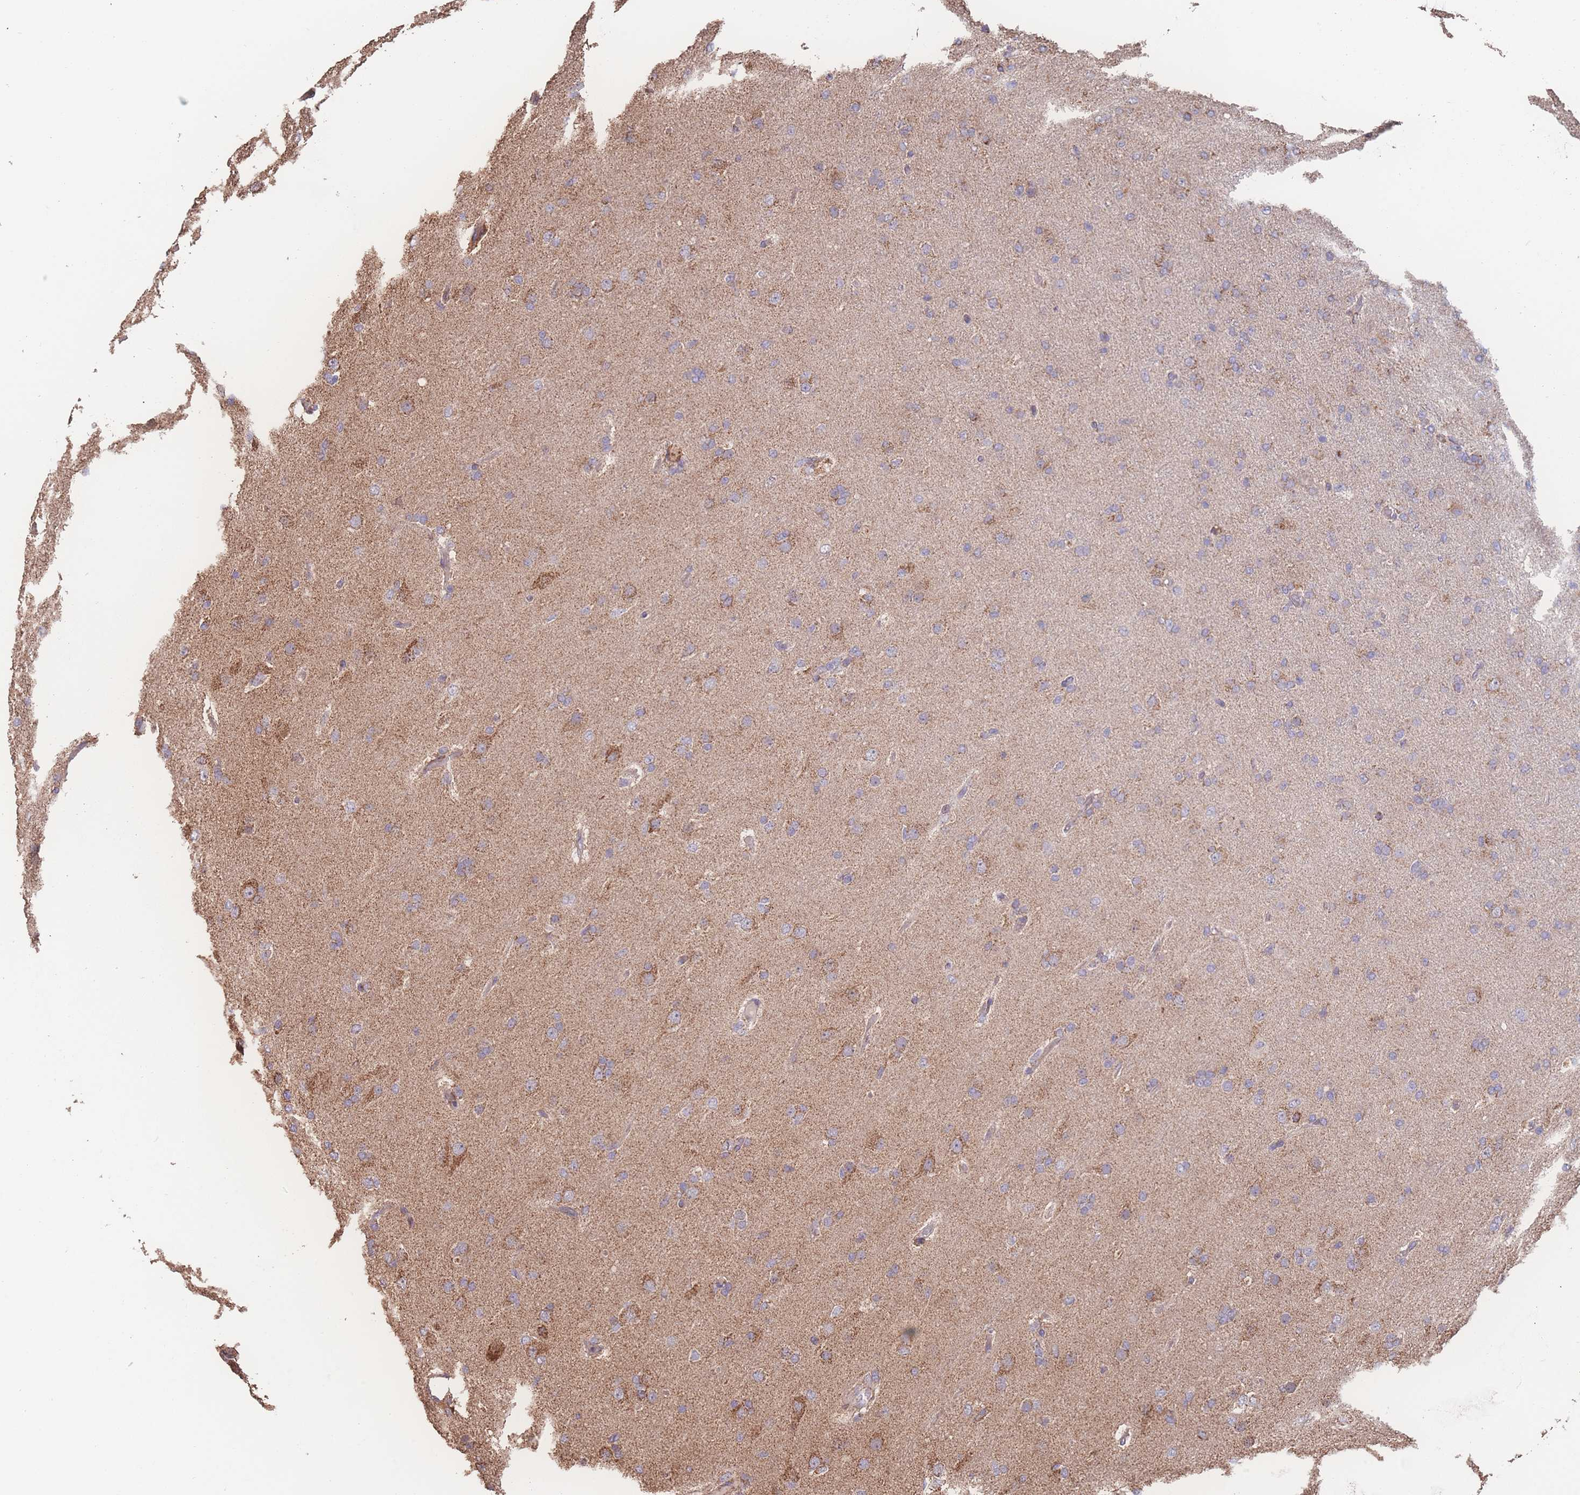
{"staining": {"intensity": "moderate", "quantity": "25%-75%", "location": "cytoplasmic/membranous"}, "tissue": "glioma", "cell_type": "Tumor cells", "image_type": "cancer", "snomed": [{"axis": "morphology", "description": "Glioma, malignant, Low grade"}, {"axis": "topography", "description": "Brain"}], "caption": "About 25%-75% of tumor cells in glioma exhibit moderate cytoplasmic/membranous protein staining as visualized by brown immunohistochemical staining.", "gene": "SGSM3", "patient": {"sex": "male", "age": 65}}